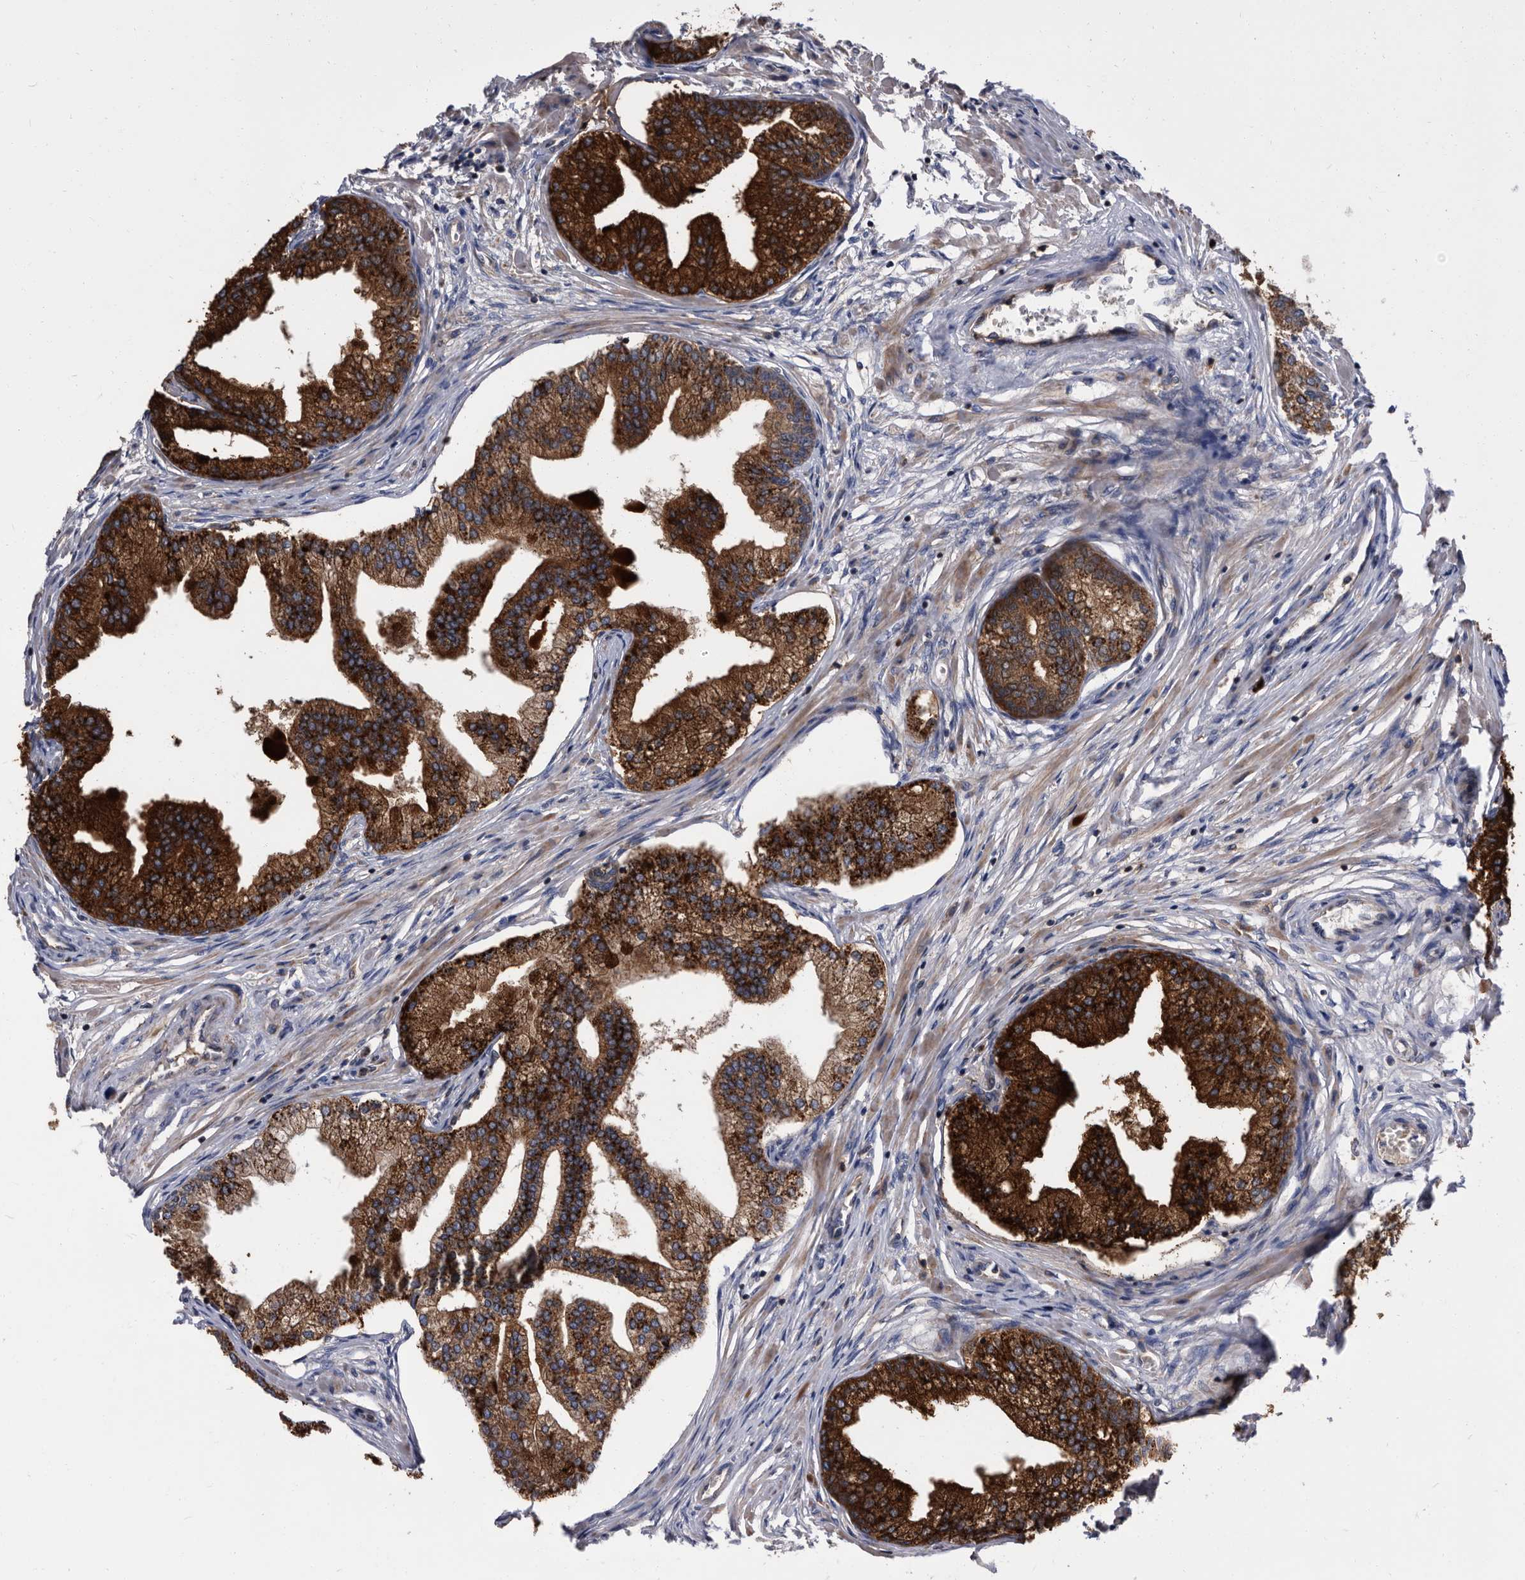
{"staining": {"intensity": "strong", "quantity": ">75%", "location": "cytoplasmic/membranous"}, "tissue": "prostate", "cell_type": "Glandular cells", "image_type": "normal", "snomed": [{"axis": "morphology", "description": "Normal tissue, NOS"}, {"axis": "morphology", "description": "Urothelial carcinoma, Low grade"}, {"axis": "topography", "description": "Urinary bladder"}, {"axis": "topography", "description": "Prostate"}], "caption": "Benign prostate exhibits strong cytoplasmic/membranous staining in about >75% of glandular cells, visualized by immunohistochemistry.", "gene": "DTNBP1", "patient": {"sex": "male", "age": 60}}